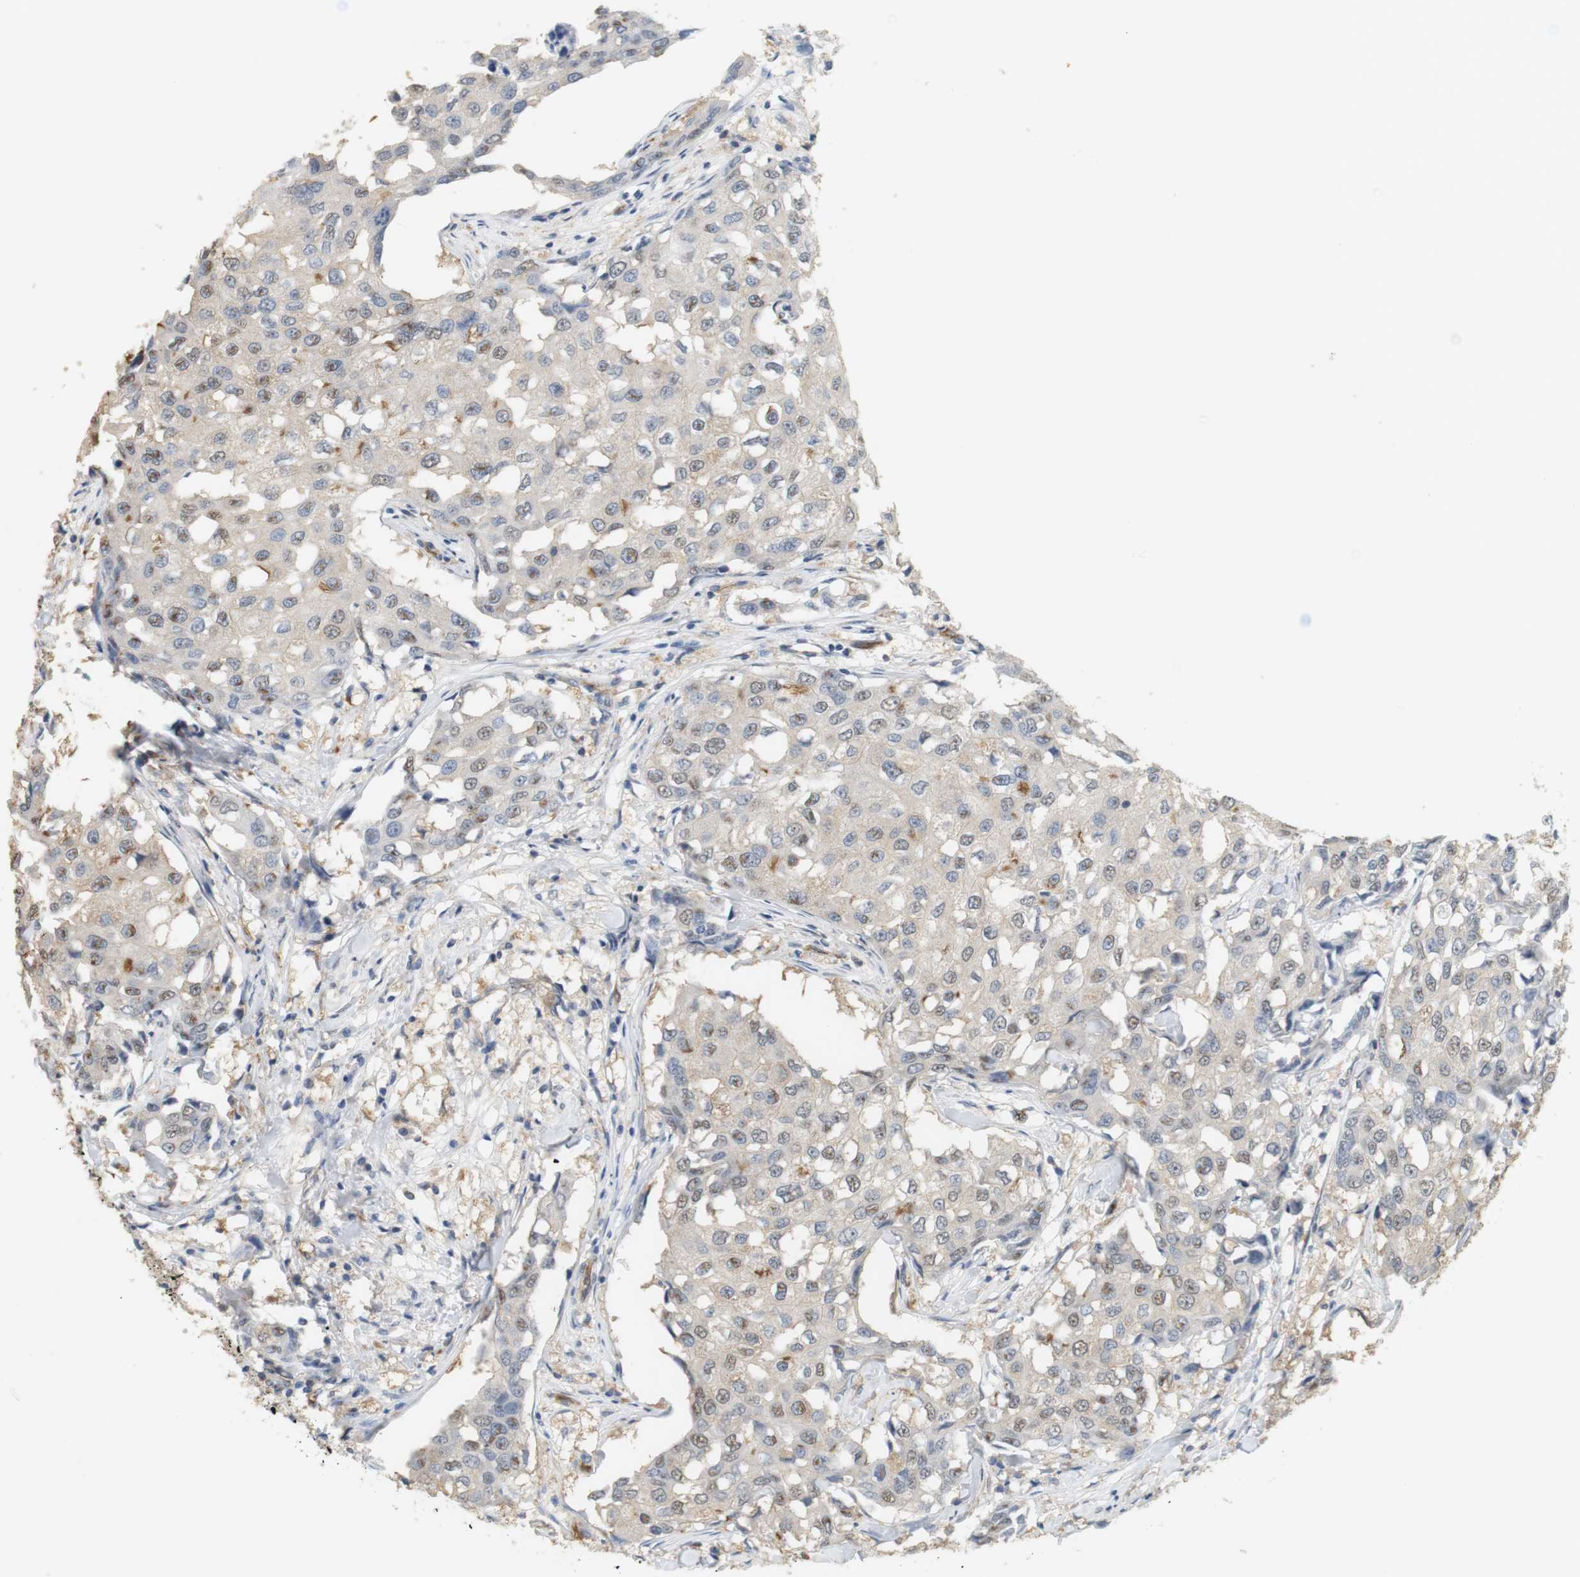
{"staining": {"intensity": "weak", "quantity": "<25%", "location": "cytoplasmic/membranous,nuclear"}, "tissue": "breast cancer", "cell_type": "Tumor cells", "image_type": "cancer", "snomed": [{"axis": "morphology", "description": "Duct carcinoma"}, {"axis": "topography", "description": "Breast"}], "caption": "There is no significant positivity in tumor cells of breast intraductal carcinoma. Nuclei are stained in blue.", "gene": "OSR1", "patient": {"sex": "female", "age": 27}}